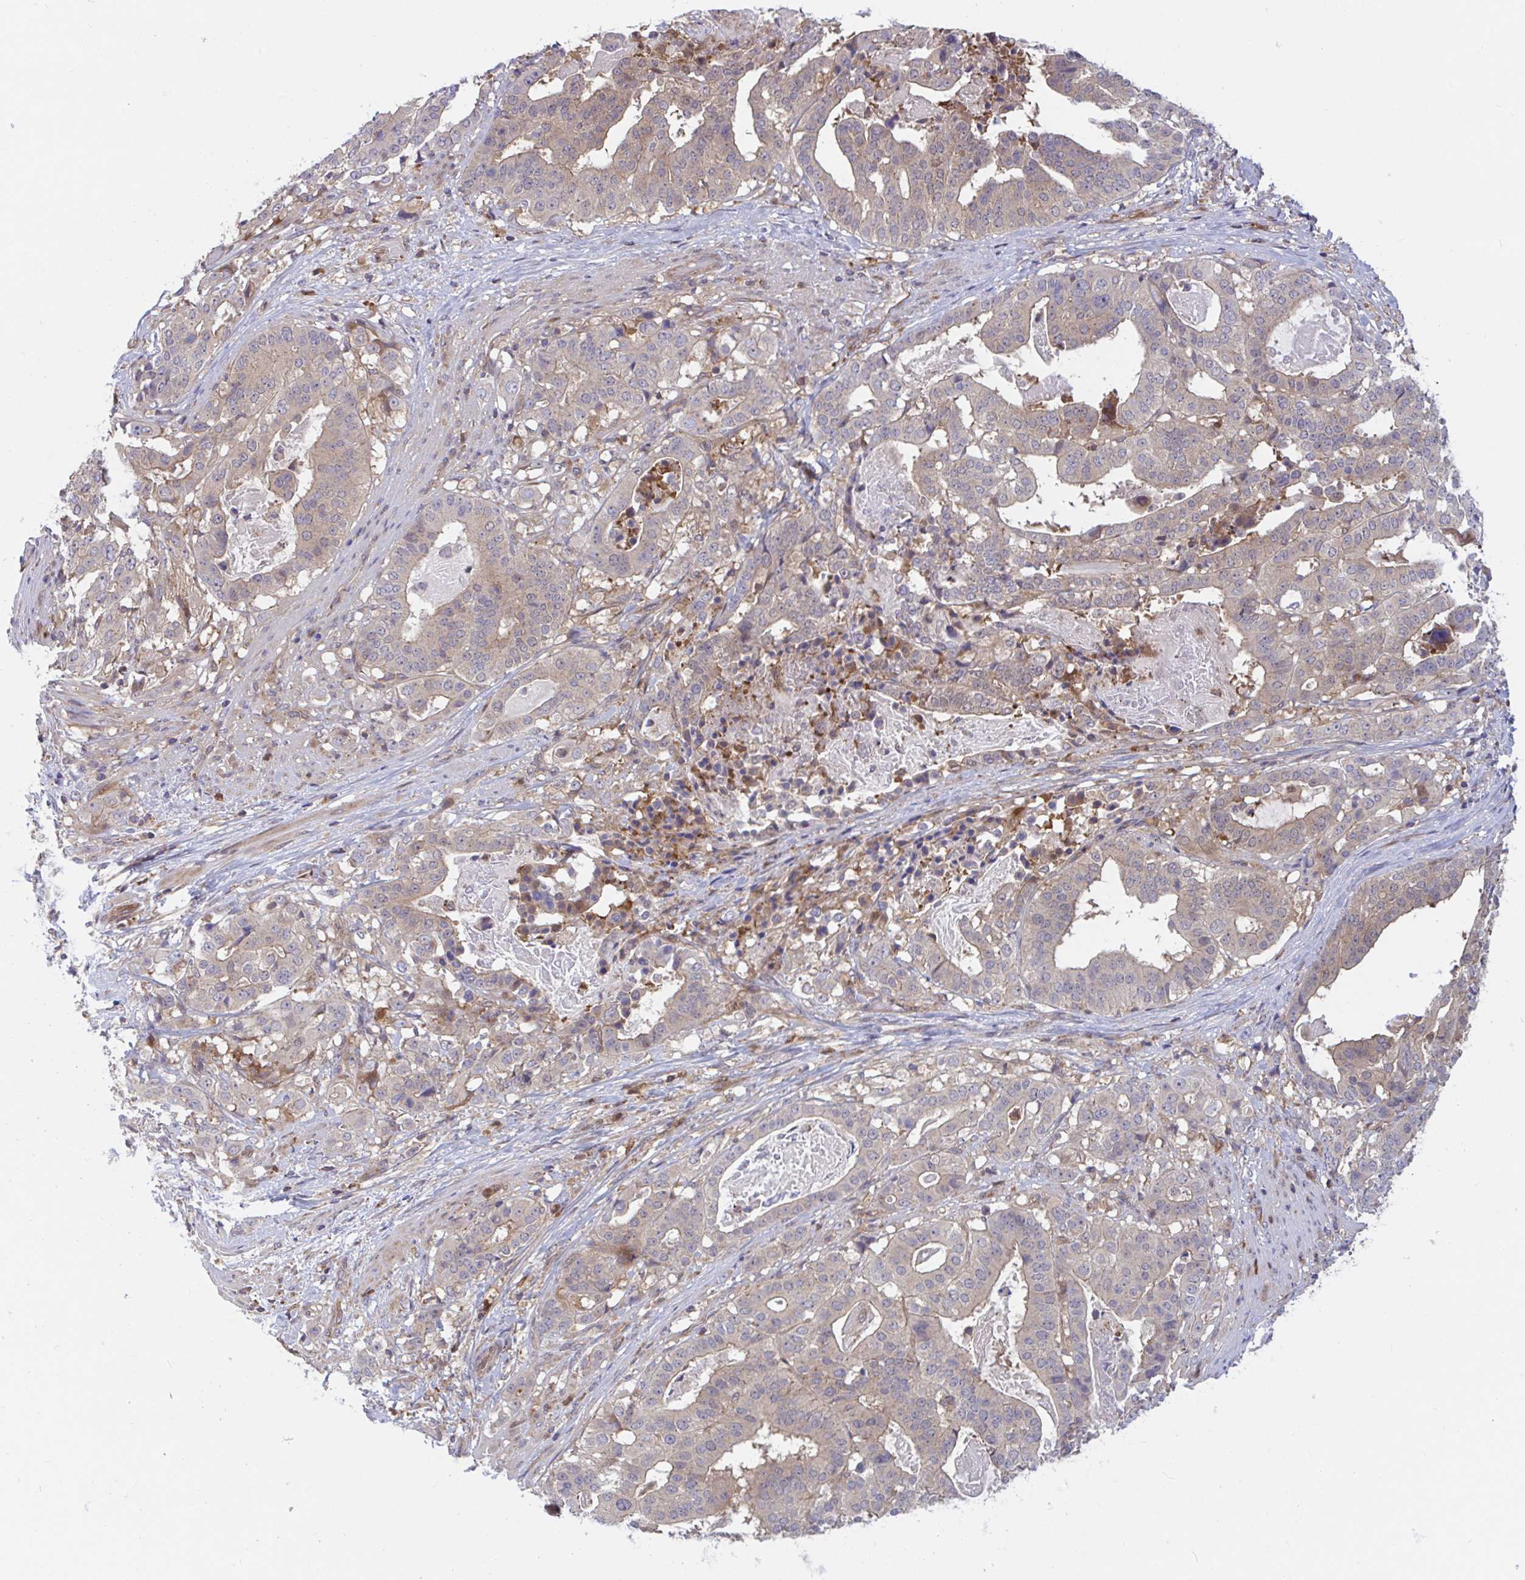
{"staining": {"intensity": "moderate", "quantity": "25%-75%", "location": "cytoplasmic/membranous"}, "tissue": "stomach cancer", "cell_type": "Tumor cells", "image_type": "cancer", "snomed": [{"axis": "morphology", "description": "Adenocarcinoma, NOS"}, {"axis": "topography", "description": "Stomach"}], "caption": "This photomicrograph shows immunohistochemistry (IHC) staining of adenocarcinoma (stomach), with medium moderate cytoplasmic/membranous expression in approximately 25%-75% of tumor cells.", "gene": "LMNTD2", "patient": {"sex": "male", "age": 48}}